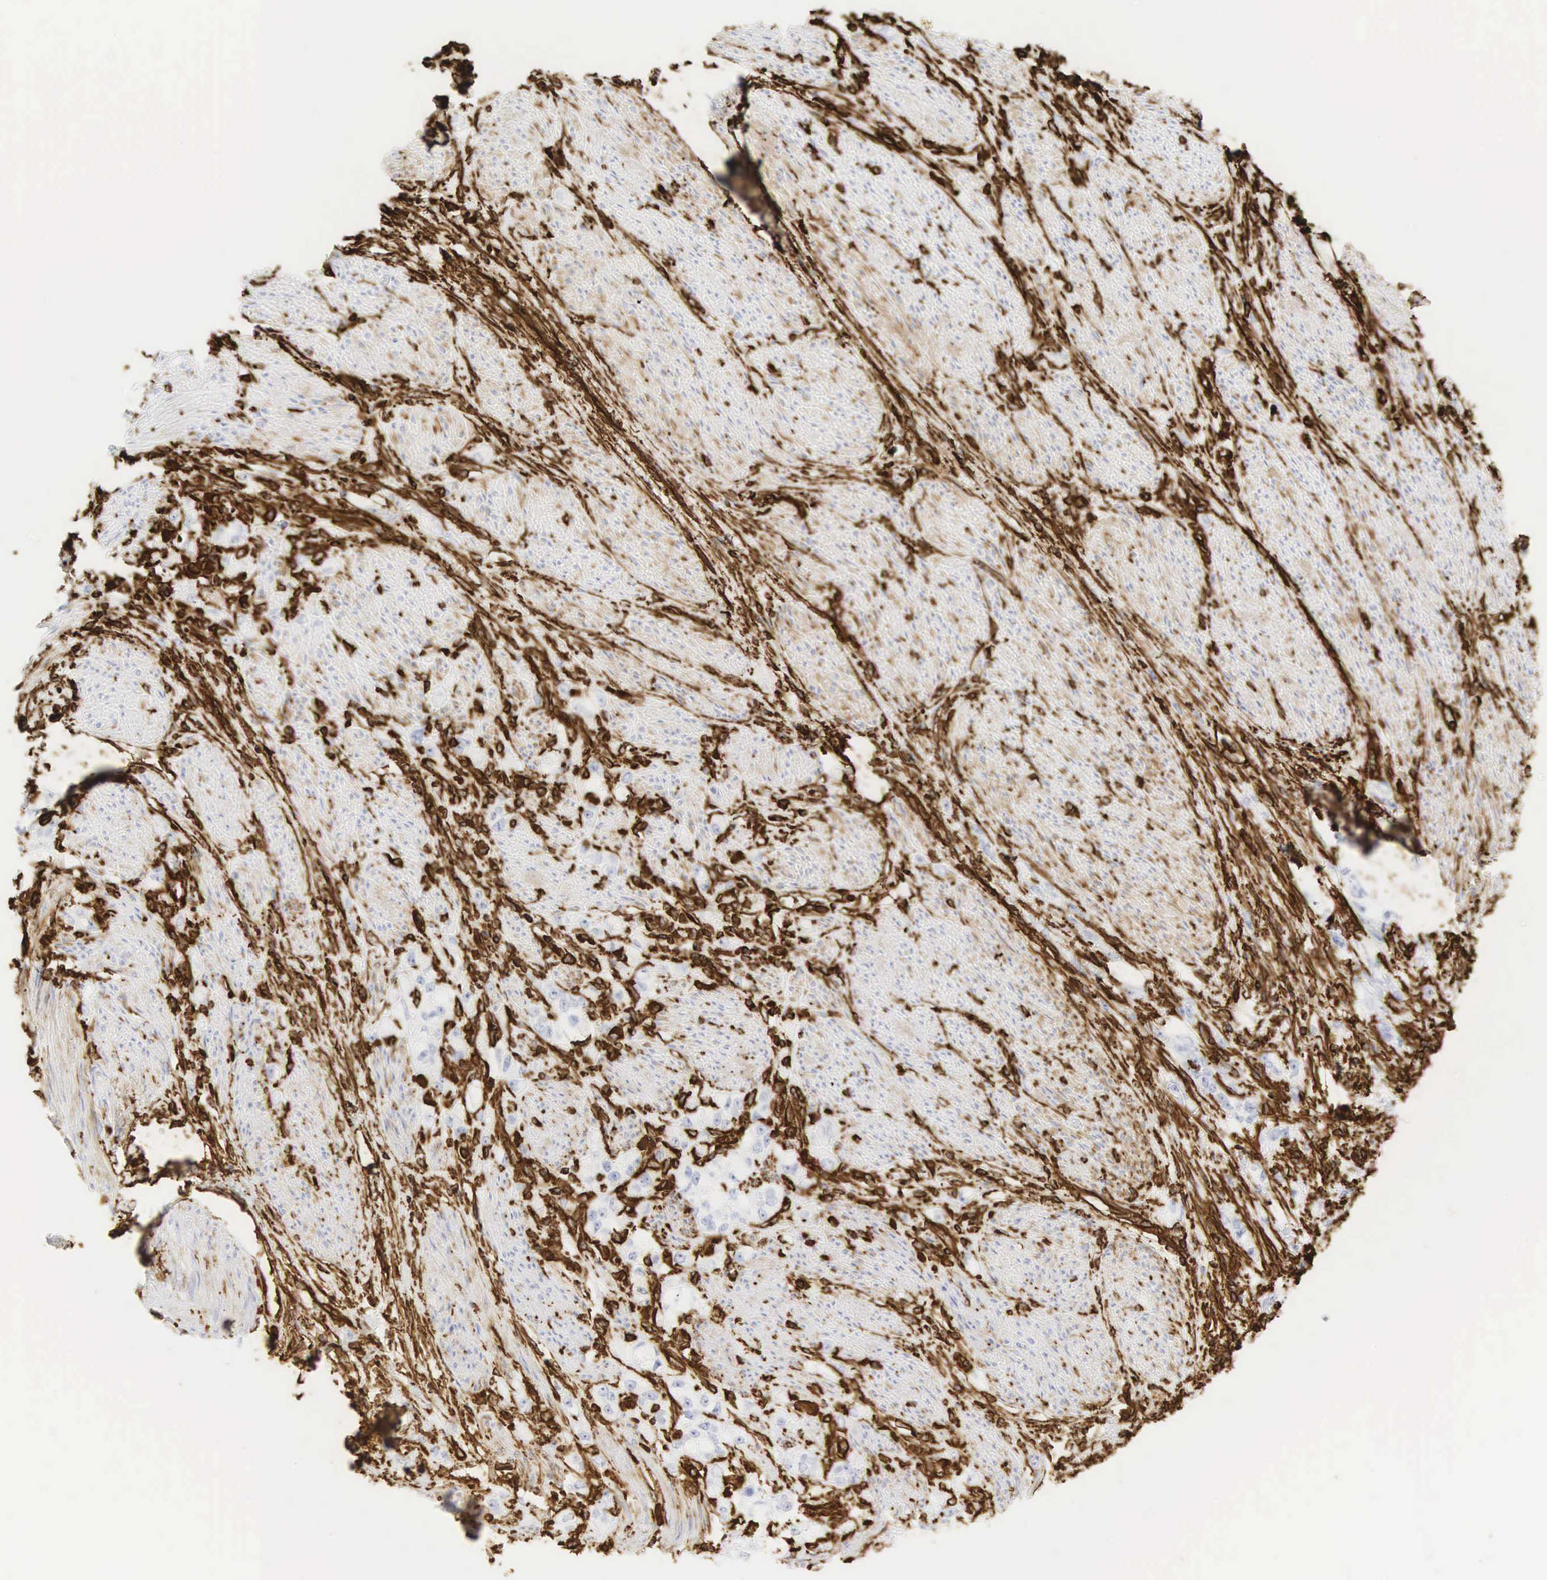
{"staining": {"intensity": "strong", "quantity": "<25%", "location": "cytoplasmic/membranous"}, "tissue": "stomach cancer", "cell_type": "Tumor cells", "image_type": "cancer", "snomed": [{"axis": "morphology", "description": "Adenocarcinoma, NOS"}, {"axis": "topography", "description": "Stomach"}], "caption": "High-magnification brightfield microscopy of stomach adenocarcinoma stained with DAB (brown) and counterstained with hematoxylin (blue). tumor cells exhibit strong cytoplasmic/membranous staining is appreciated in approximately<25% of cells.", "gene": "VIM", "patient": {"sex": "male", "age": 72}}